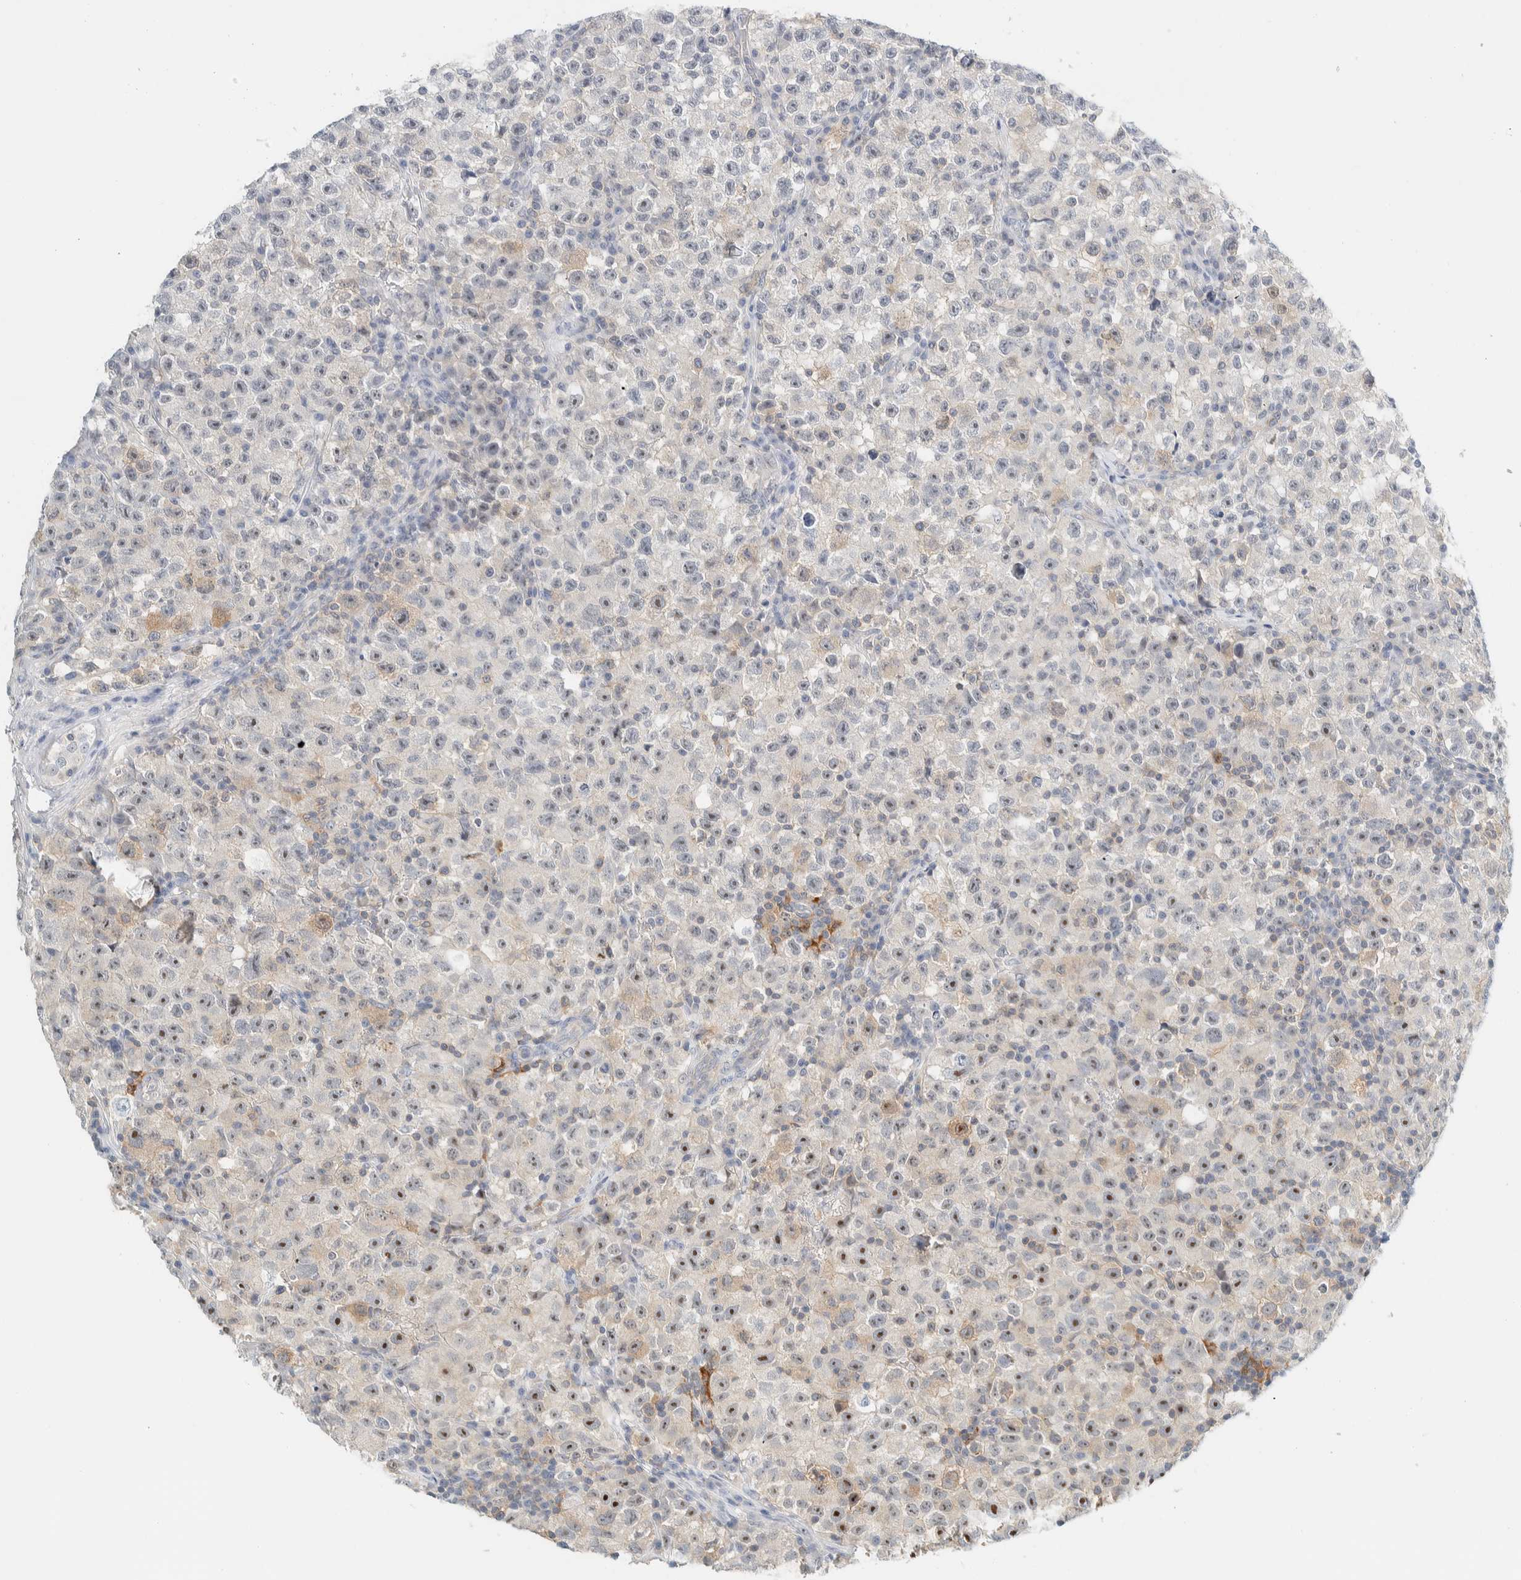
{"staining": {"intensity": "moderate", "quantity": "<25%", "location": "nuclear"}, "tissue": "testis cancer", "cell_type": "Tumor cells", "image_type": "cancer", "snomed": [{"axis": "morphology", "description": "Seminoma, NOS"}, {"axis": "topography", "description": "Testis"}], "caption": "A histopathology image of testis cancer (seminoma) stained for a protein exhibits moderate nuclear brown staining in tumor cells.", "gene": "NDE1", "patient": {"sex": "male", "age": 22}}